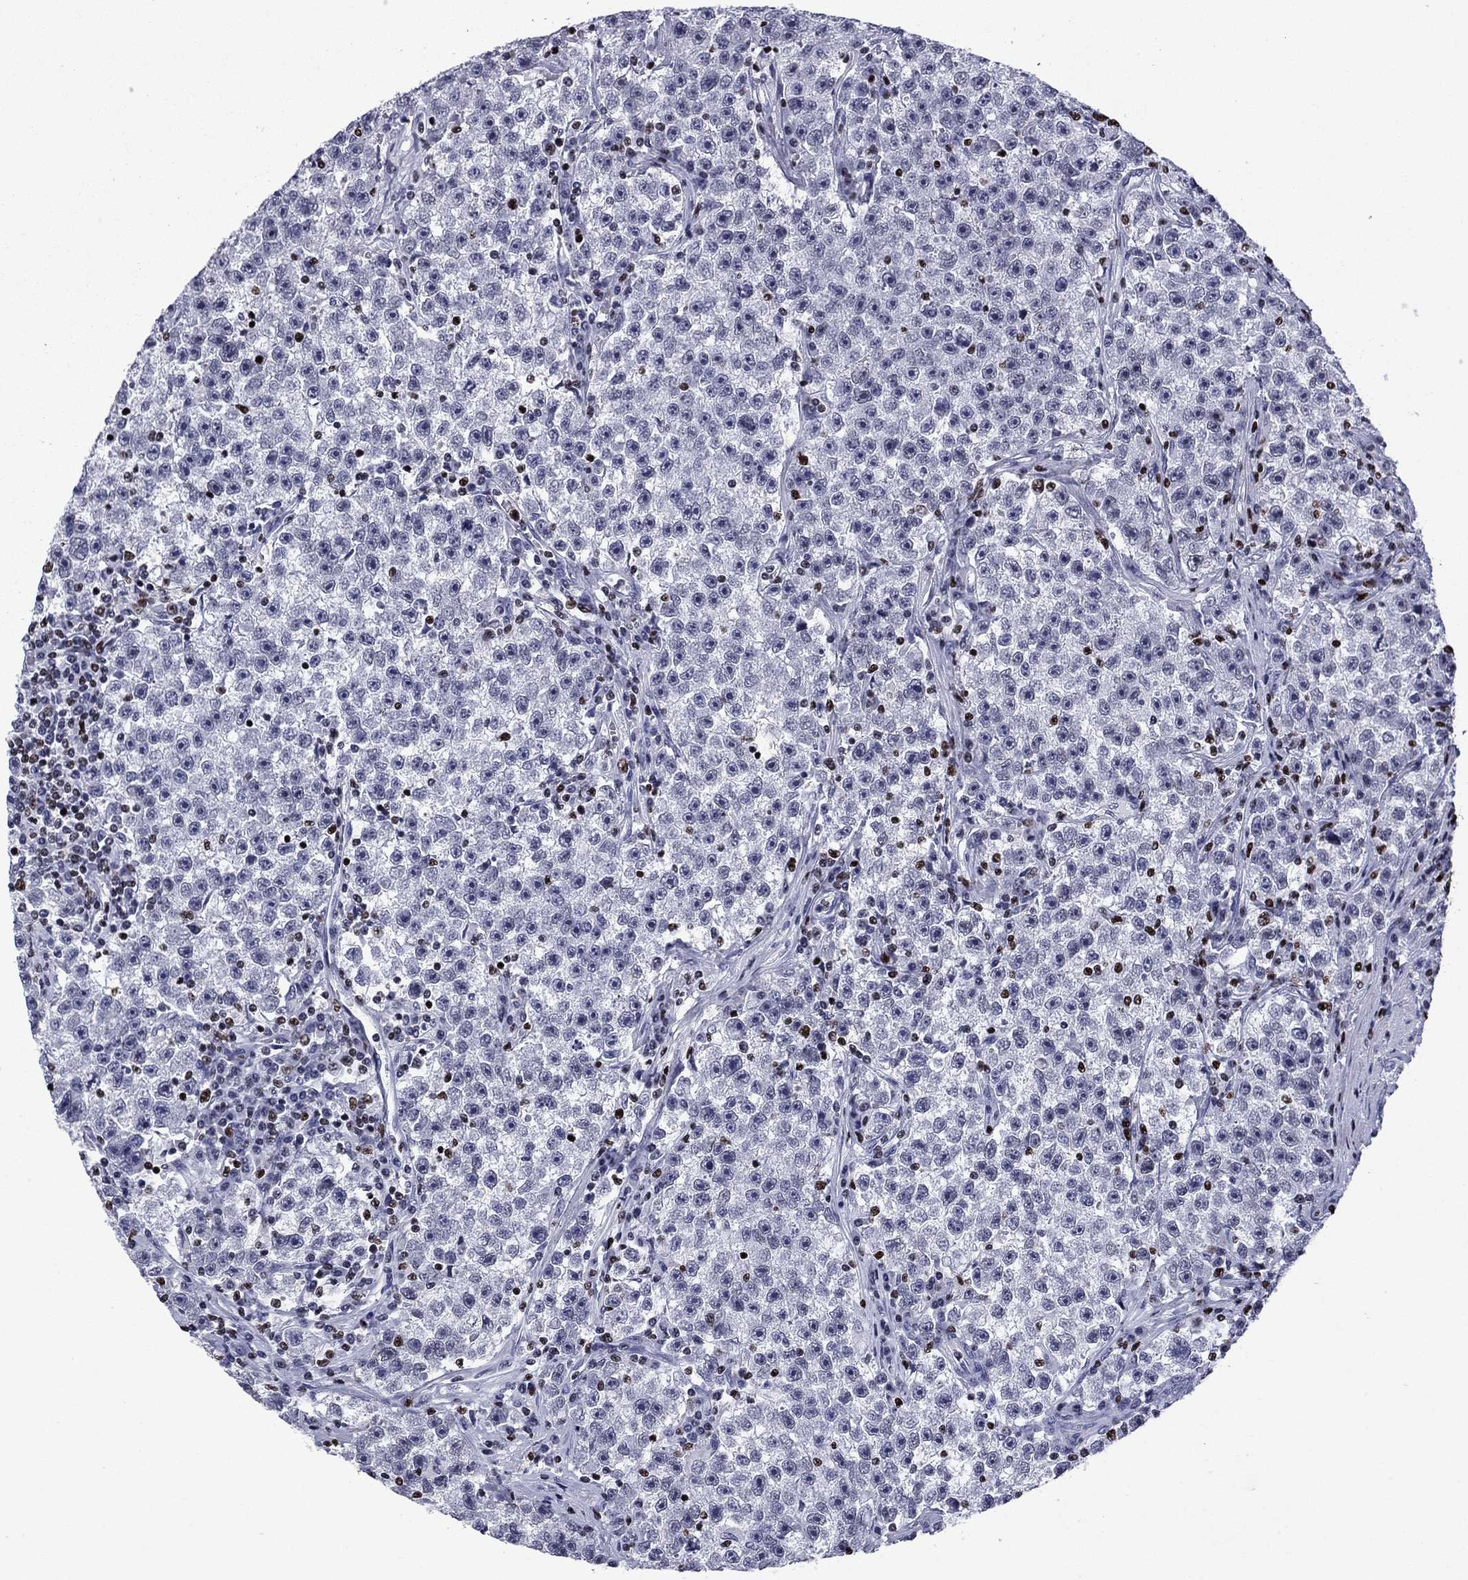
{"staining": {"intensity": "negative", "quantity": "none", "location": "none"}, "tissue": "testis cancer", "cell_type": "Tumor cells", "image_type": "cancer", "snomed": [{"axis": "morphology", "description": "Seminoma, NOS"}, {"axis": "topography", "description": "Testis"}], "caption": "Immunohistochemical staining of human seminoma (testis) demonstrates no significant staining in tumor cells.", "gene": "IKZF3", "patient": {"sex": "male", "age": 22}}